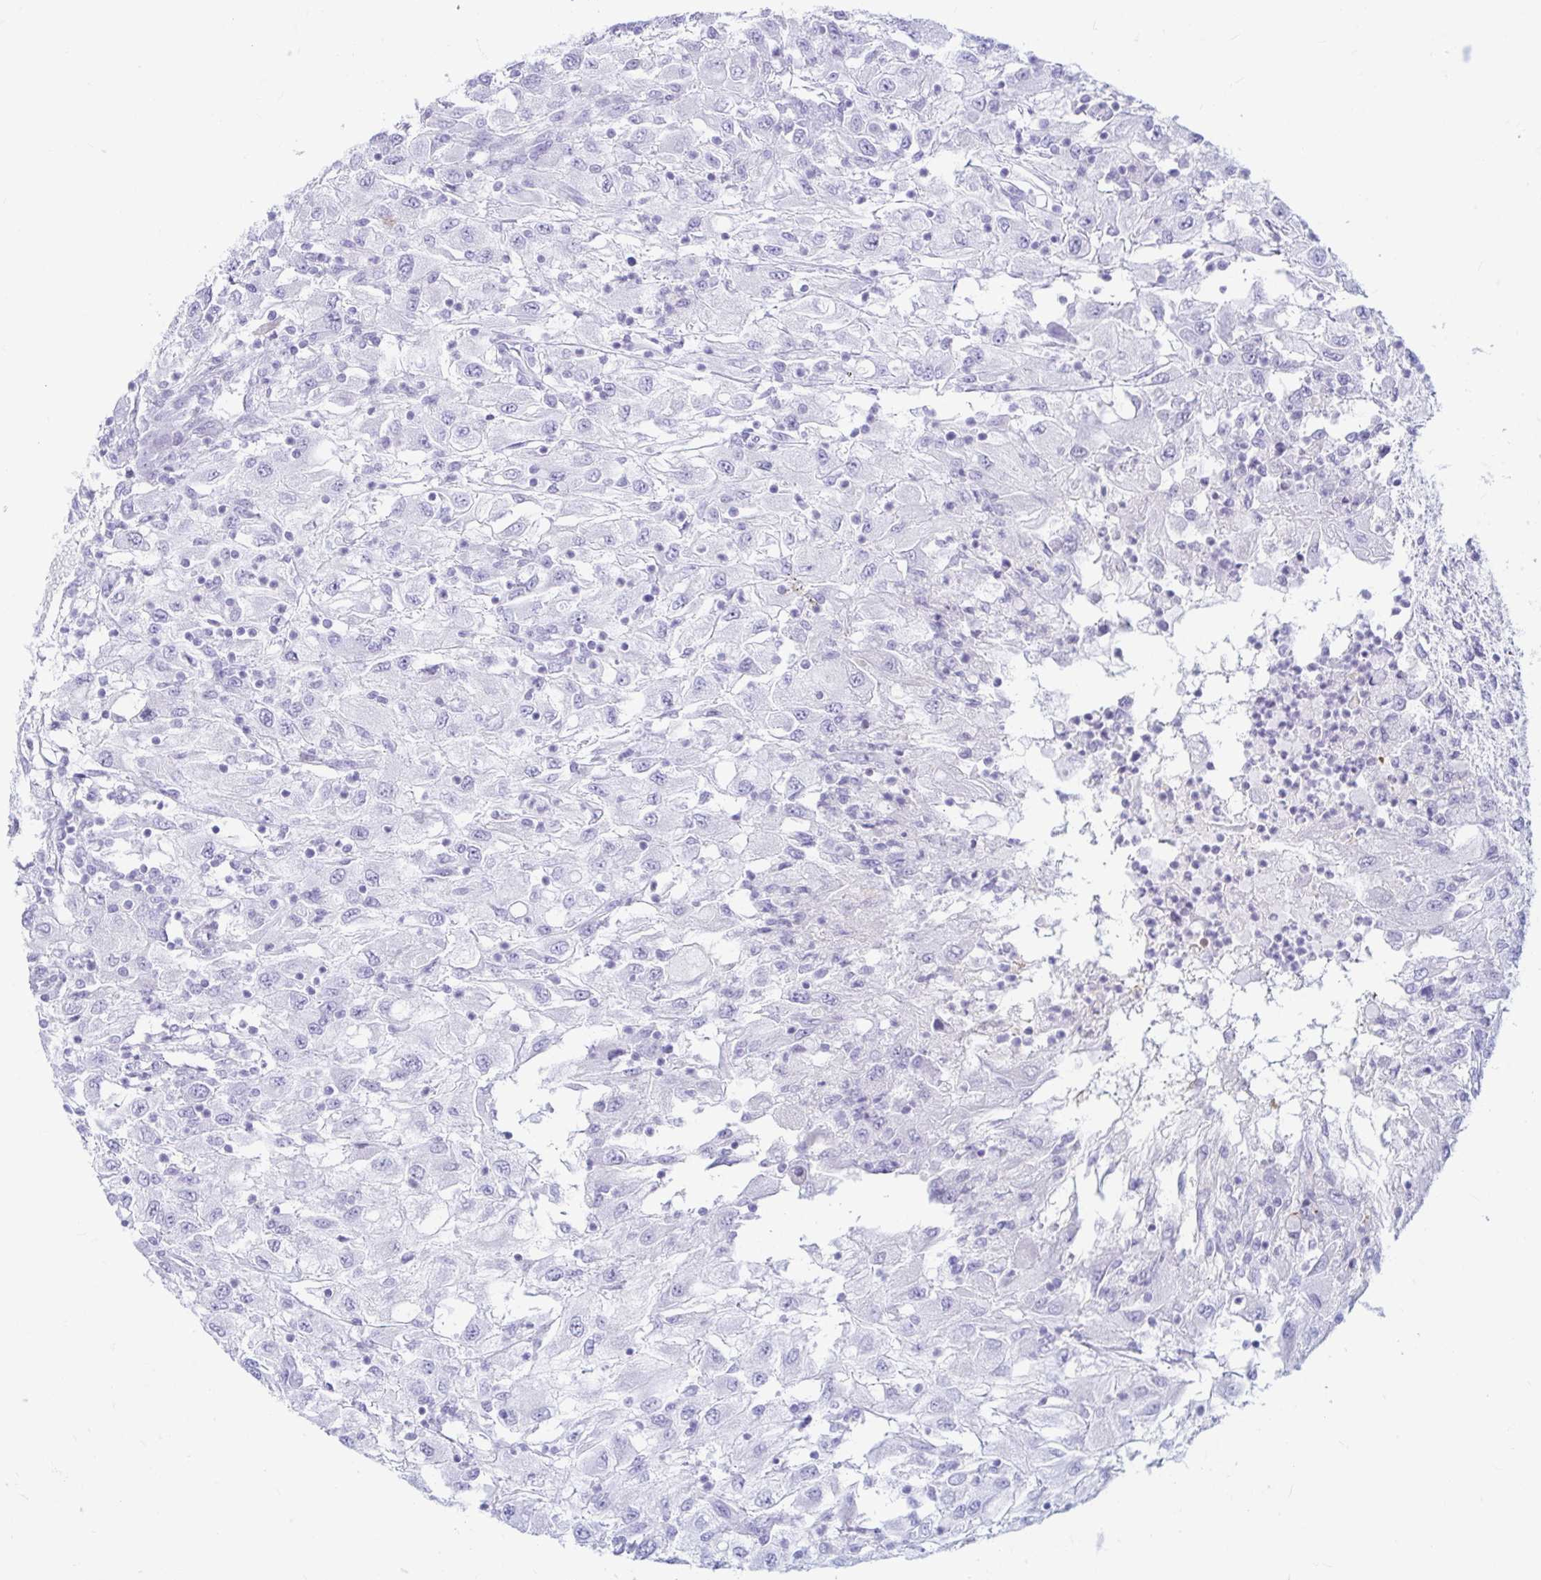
{"staining": {"intensity": "negative", "quantity": "none", "location": "none"}, "tissue": "renal cancer", "cell_type": "Tumor cells", "image_type": "cancer", "snomed": [{"axis": "morphology", "description": "Adenocarcinoma, NOS"}, {"axis": "topography", "description": "Kidney"}], "caption": "There is no significant positivity in tumor cells of renal adenocarcinoma.", "gene": "ERICH6", "patient": {"sex": "female", "age": 67}}